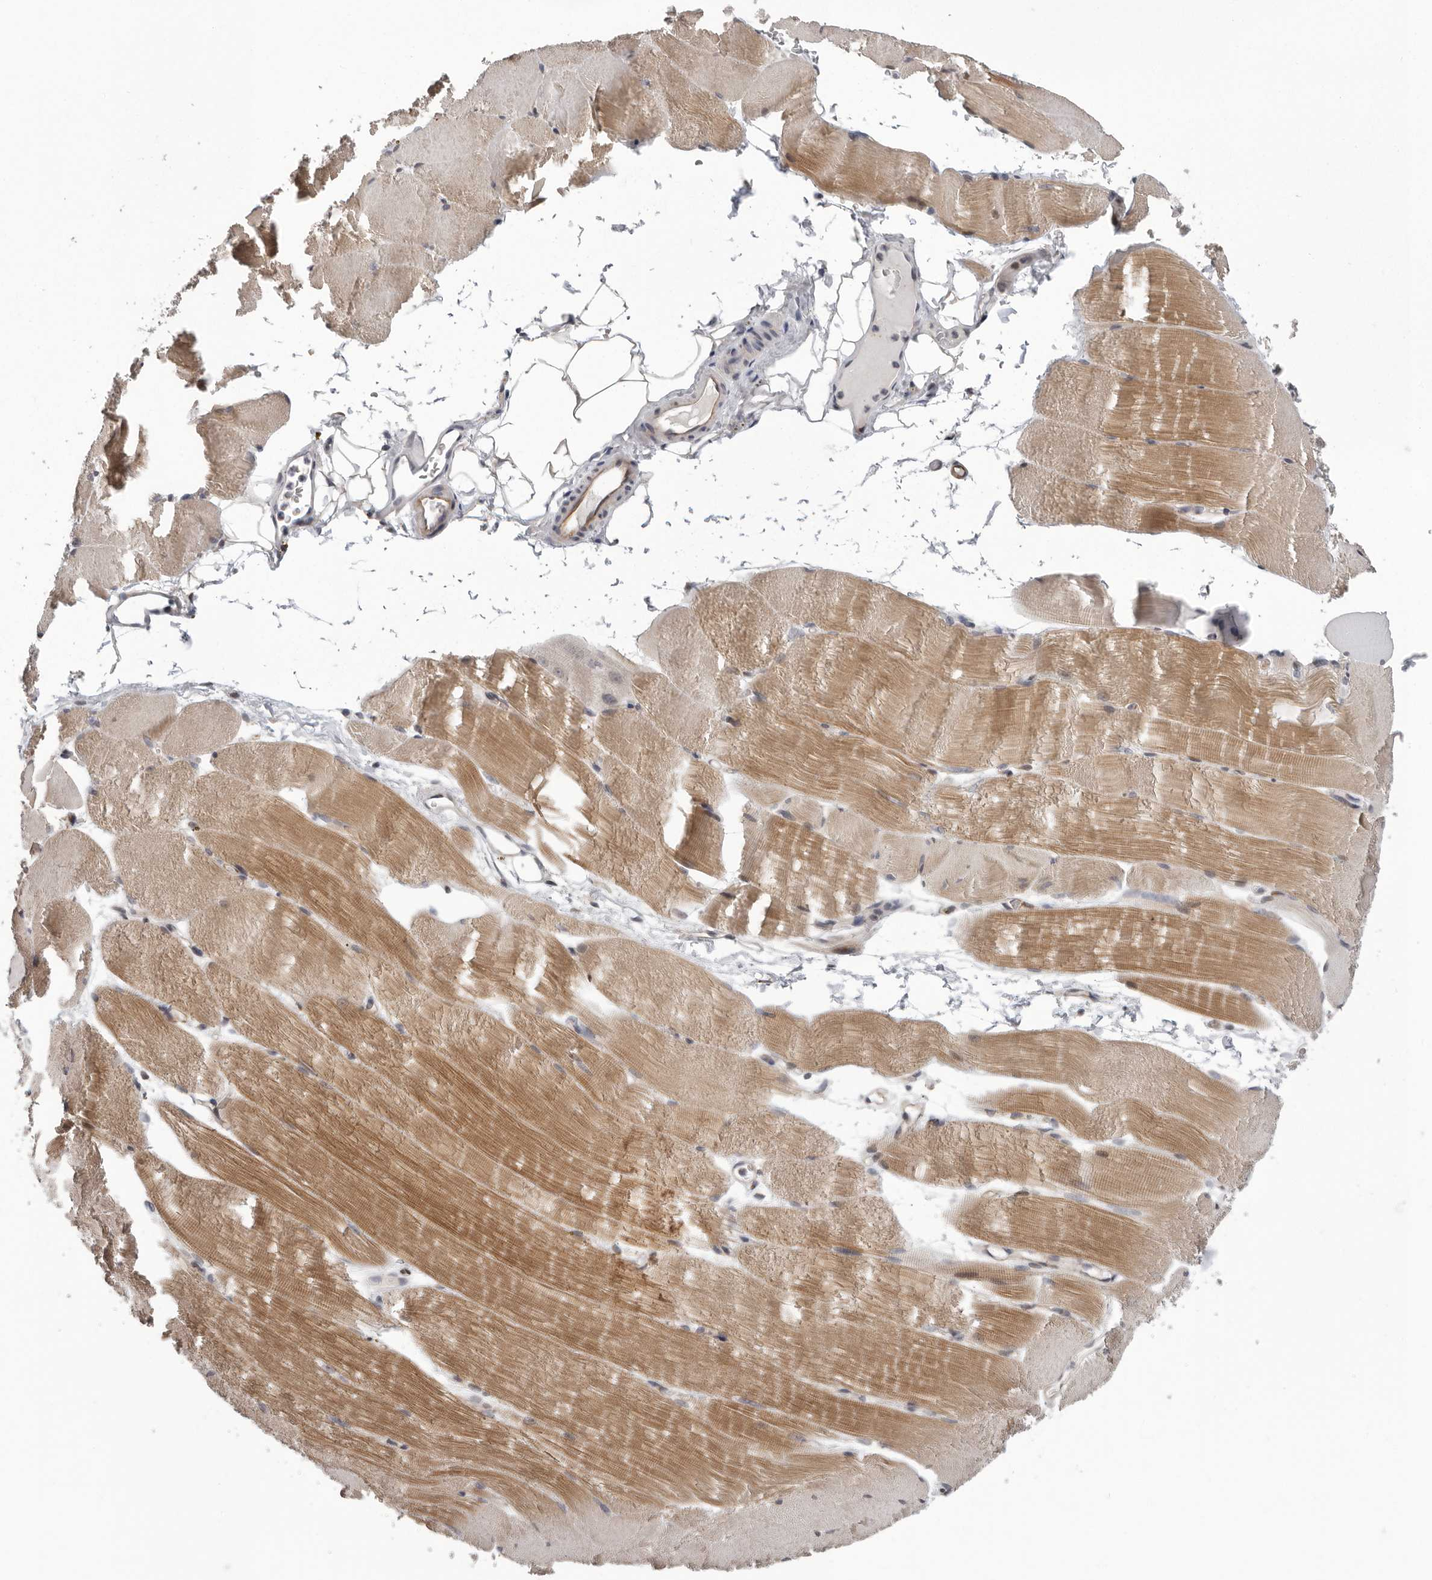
{"staining": {"intensity": "moderate", "quantity": "25%-75%", "location": "cytoplasmic/membranous"}, "tissue": "skeletal muscle", "cell_type": "Myocytes", "image_type": "normal", "snomed": [{"axis": "morphology", "description": "Normal tissue, NOS"}, {"axis": "topography", "description": "Skeletal muscle"}, {"axis": "topography", "description": "Parathyroid gland"}], "caption": "Normal skeletal muscle shows moderate cytoplasmic/membranous positivity in about 25%-75% of myocytes, visualized by immunohistochemistry. Nuclei are stained in blue.", "gene": "RALGPS2", "patient": {"sex": "female", "age": 37}}